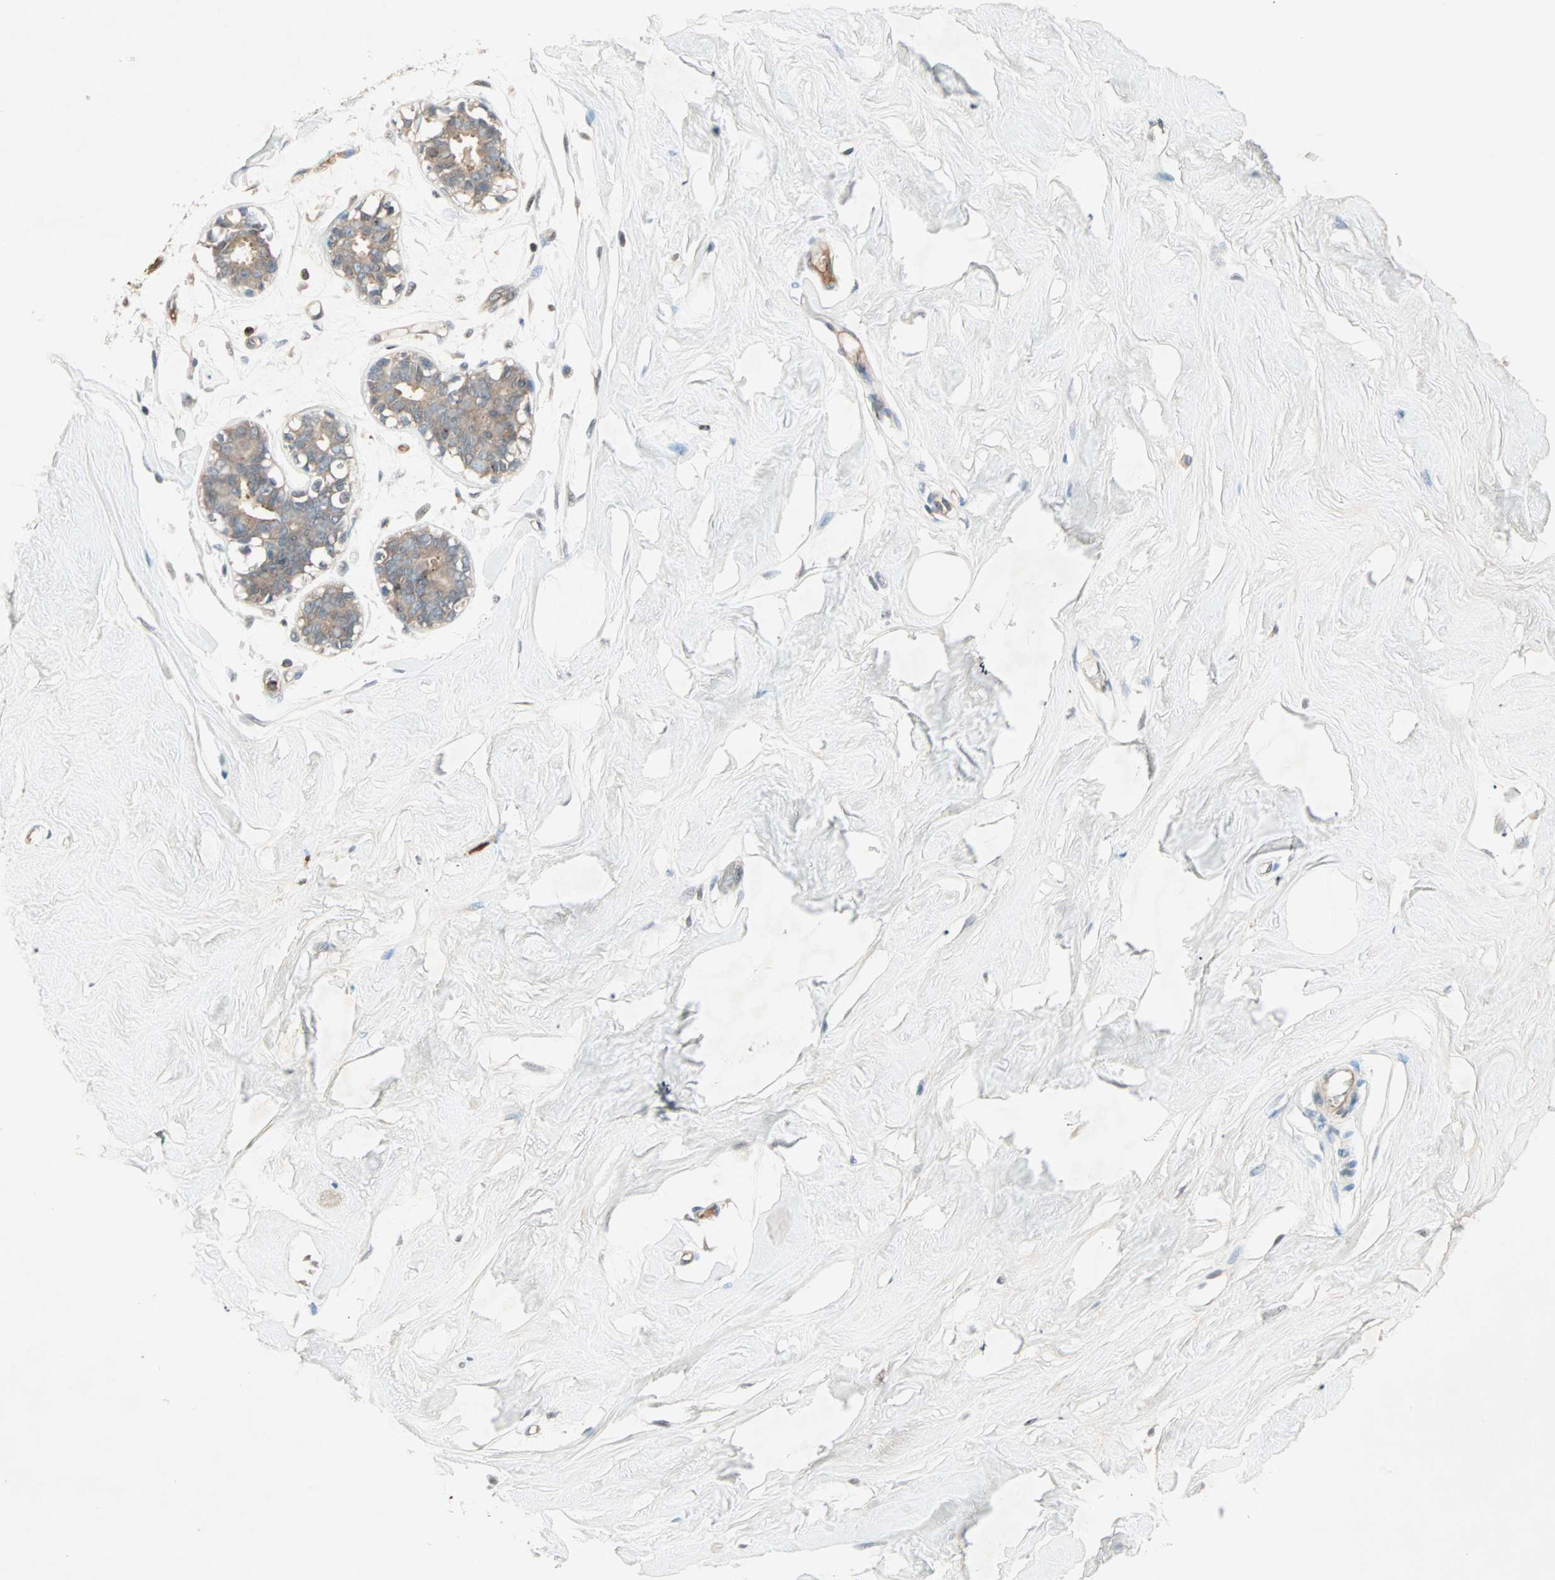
{"staining": {"intensity": "negative", "quantity": "none", "location": "none"}, "tissue": "breast", "cell_type": "Adipocytes", "image_type": "normal", "snomed": [{"axis": "morphology", "description": "Normal tissue, NOS"}, {"axis": "topography", "description": "Breast"}, {"axis": "topography", "description": "Soft tissue"}], "caption": "Breast was stained to show a protein in brown. There is no significant positivity in adipocytes. (DAB IHC visualized using brightfield microscopy, high magnification).", "gene": "TEC", "patient": {"sex": "female", "age": 25}}